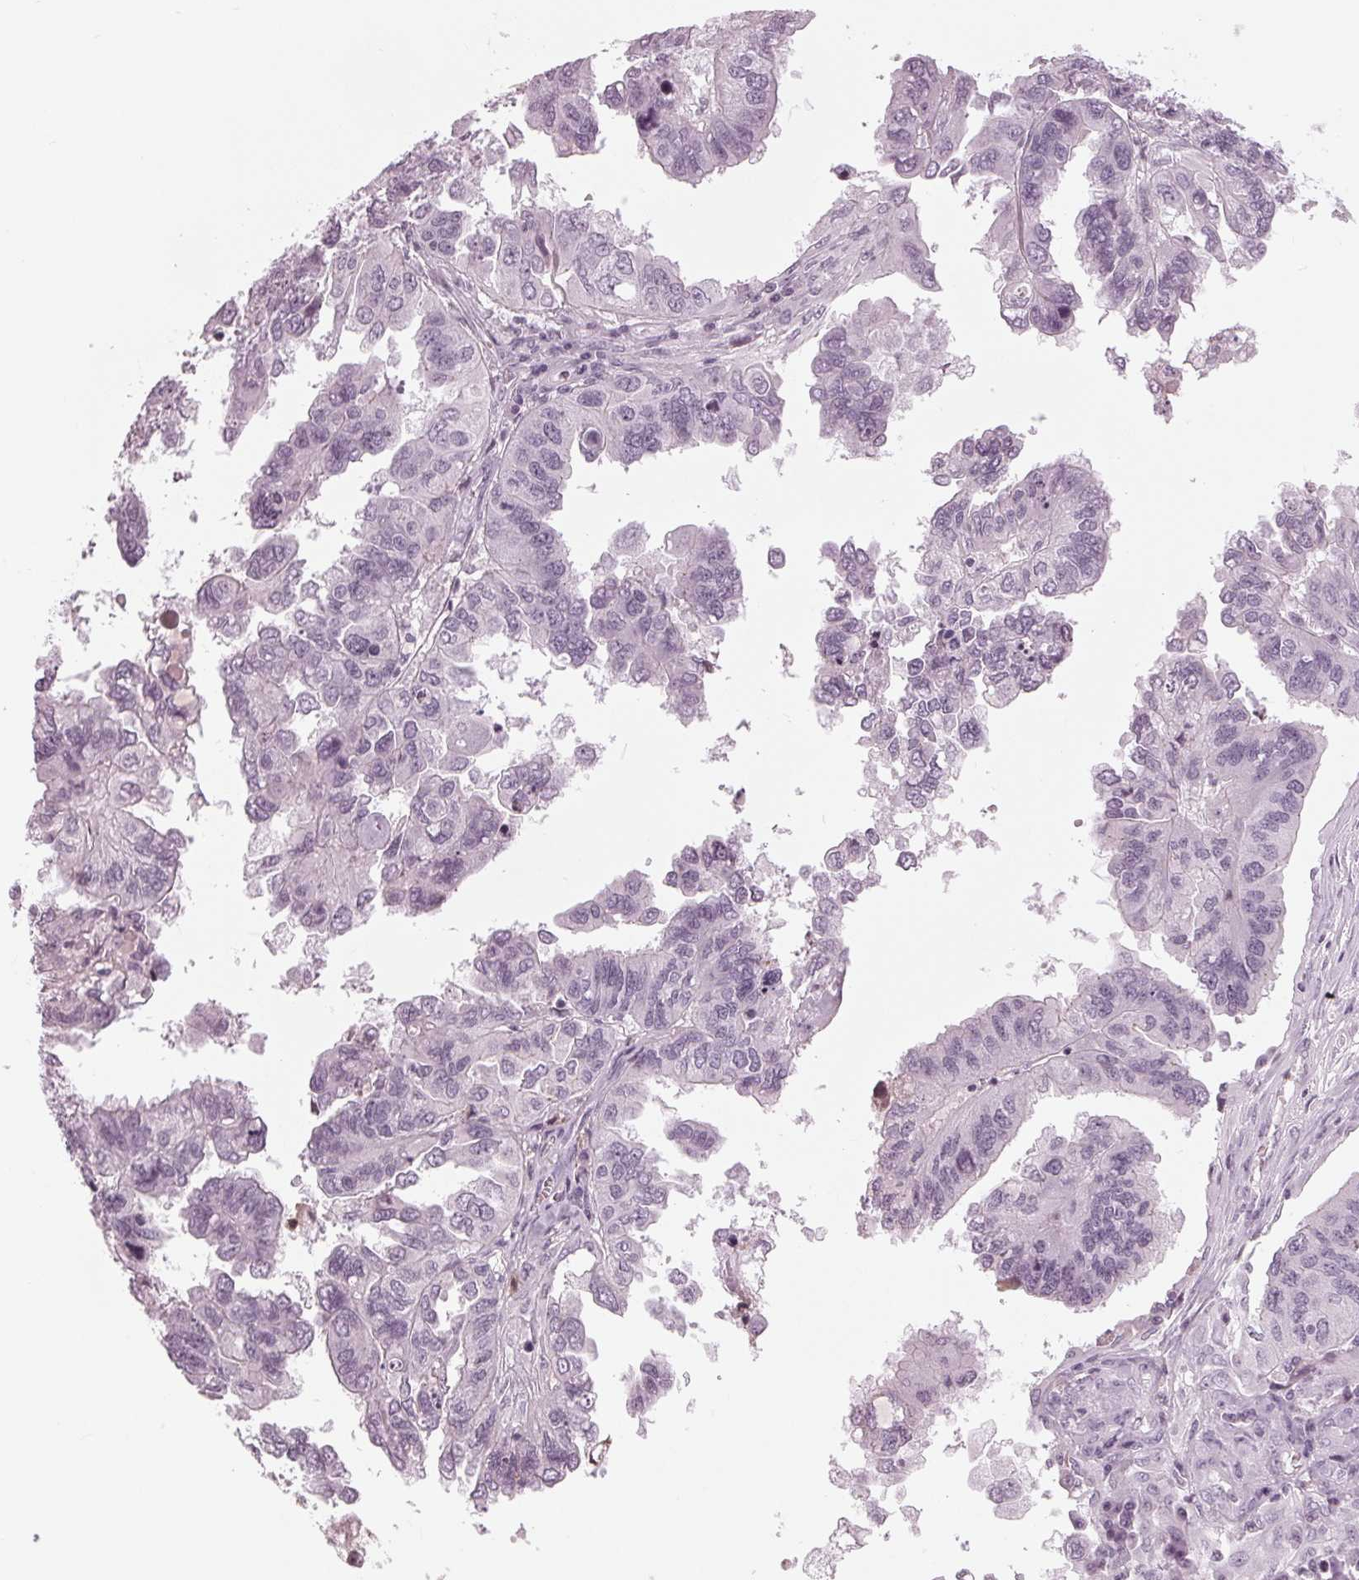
{"staining": {"intensity": "negative", "quantity": "none", "location": "none"}, "tissue": "ovarian cancer", "cell_type": "Tumor cells", "image_type": "cancer", "snomed": [{"axis": "morphology", "description": "Cystadenocarcinoma, serous, NOS"}, {"axis": "topography", "description": "Ovary"}], "caption": "This is an immunohistochemistry (IHC) micrograph of human ovarian cancer. There is no expression in tumor cells.", "gene": "SLC9A4", "patient": {"sex": "female", "age": 79}}